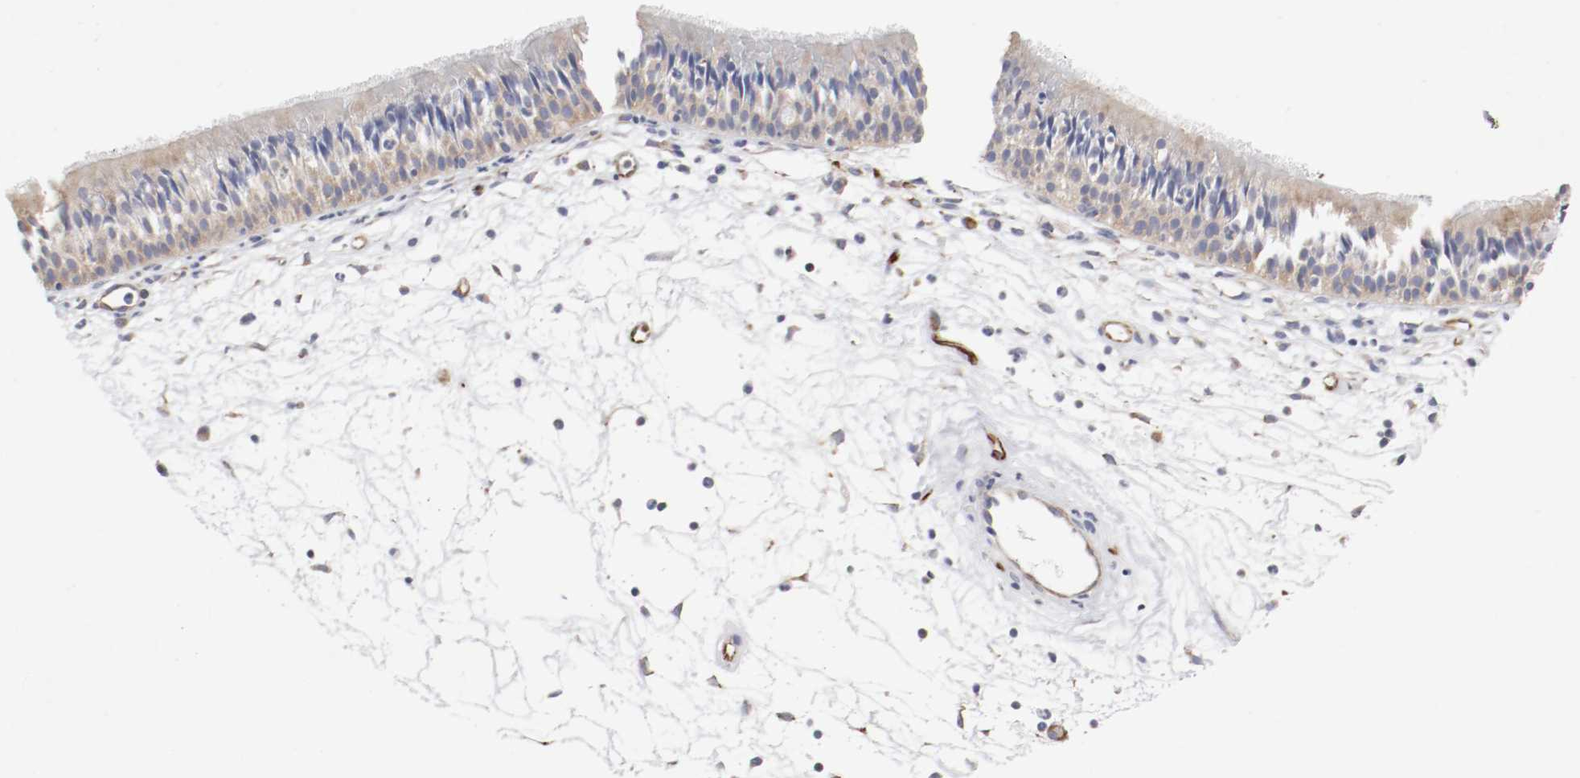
{"staining": {"intensity": "moderate", "quantity": ">75%", "location": "cytoplasmic/membranous"}, "tissue": "nasopharynx", "cell_type": "Respiratory epithelial cells", "image_type": "normal", "snomed": [{"axis": "morphology", "description": "Normal tissue, NOS"}, {"axis": "topography", "description": "Nasopharynx"}], "caption": "Immunohistochemistry (IHC) micrograph of normal human nasopharynx stained for a protein (brown), which reveals medium levels of moderate cytoplasmic/membranous positivity in about >75% of respiratory epithelial cells.", "gene": "GIT1", "patient": {"sex": "female", "age": 54}}